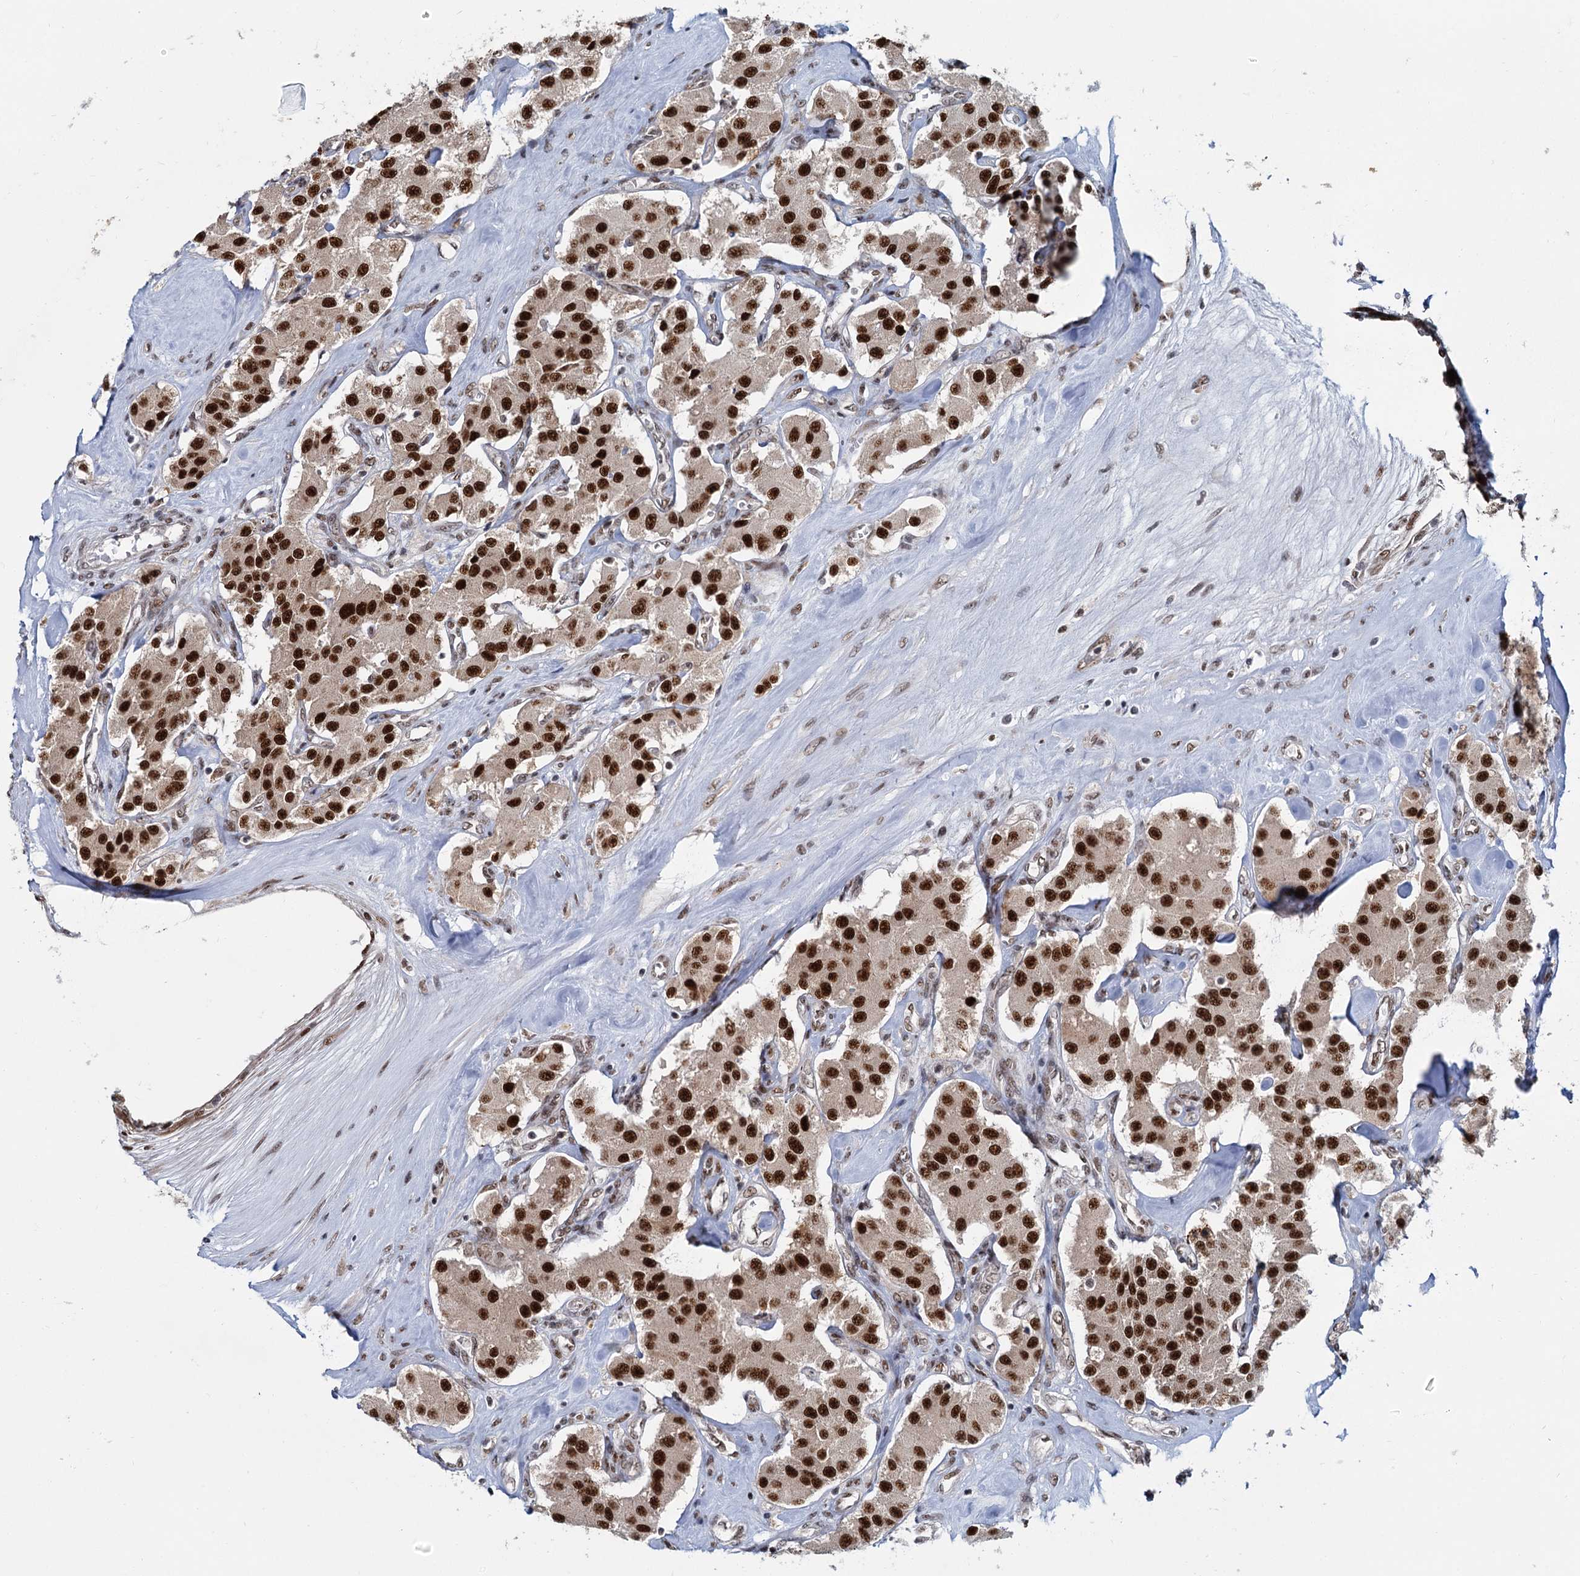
{"staining": {"intensity": "strong", "quantity": ">75%", "location": "nuclear"}, "tissue": "carcinoid", "cell_type": "Tumor cells", "image_type": "cancer", "snomed": [{"axis": "morphology", "description": "Carcinoid, malignant, NOS"}, {"axis": "topography", "description": "Pancreas"}], "caption": "Carcinoid stained with a brown dye demonstrates strong nuclear positive staining in about >75% of tumor cells.", "gene": "WBP4", "patient": {"sex": "male", "age": 41}}